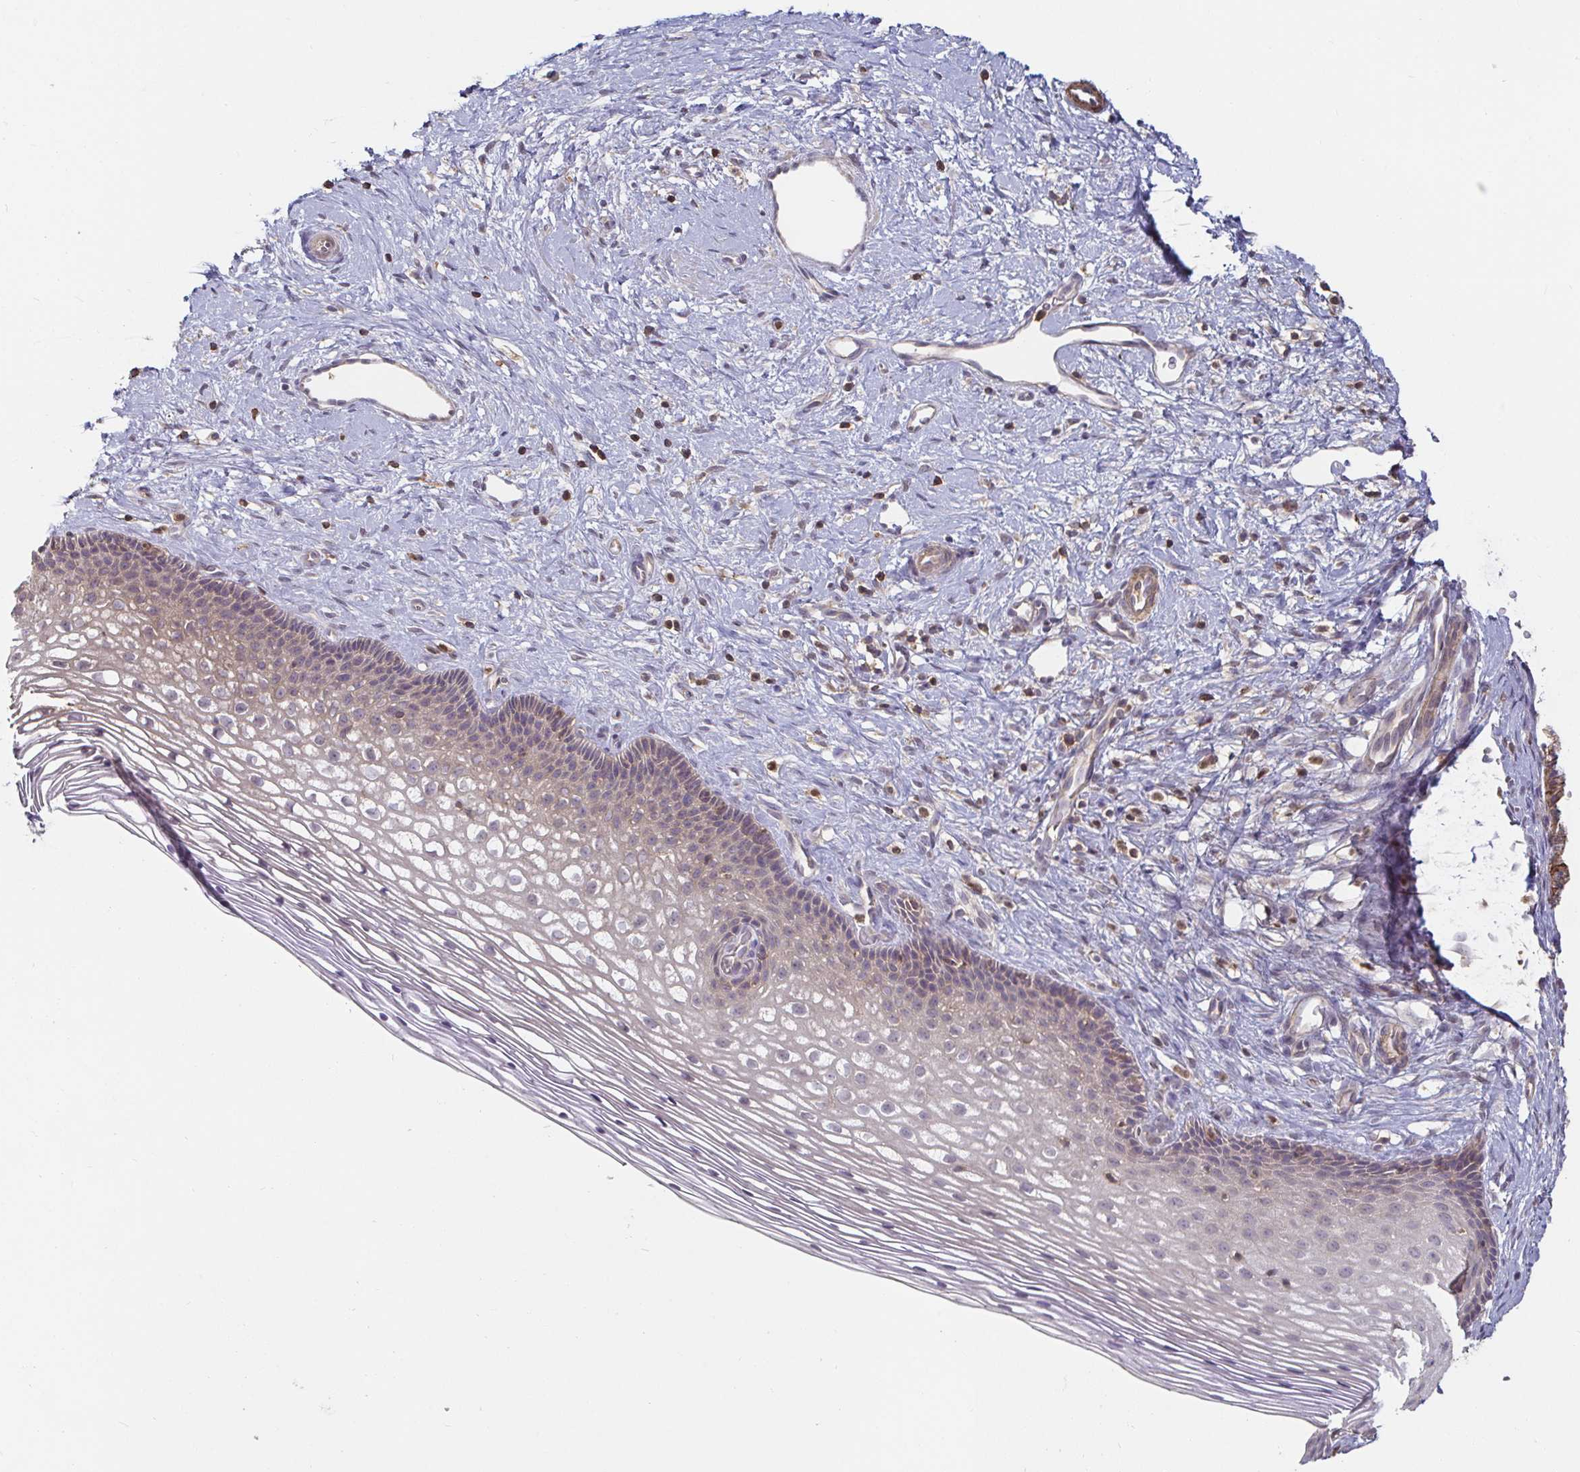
{"staining": {"intensity": "weak", "quantity": "<25%", "location": "cytoplasmic/membranous"}, "tissue": "cervix", "cell_type": "Squamous epithelial cells", "image_type": "normal", "snomed": [{"axis": "morphology", "description": "Normal tissue, NOS"}, {"axis": "topography", "description": "Cervix"}], "caption": "A high-resolution photomicrograph shows immunohistochemistry (IHC) staining of unremarkable cervix, which shows no significant staining in squamous epithelial cells.", "gene": "CDH18", "patient": {"sex": "female", "age": 34}}